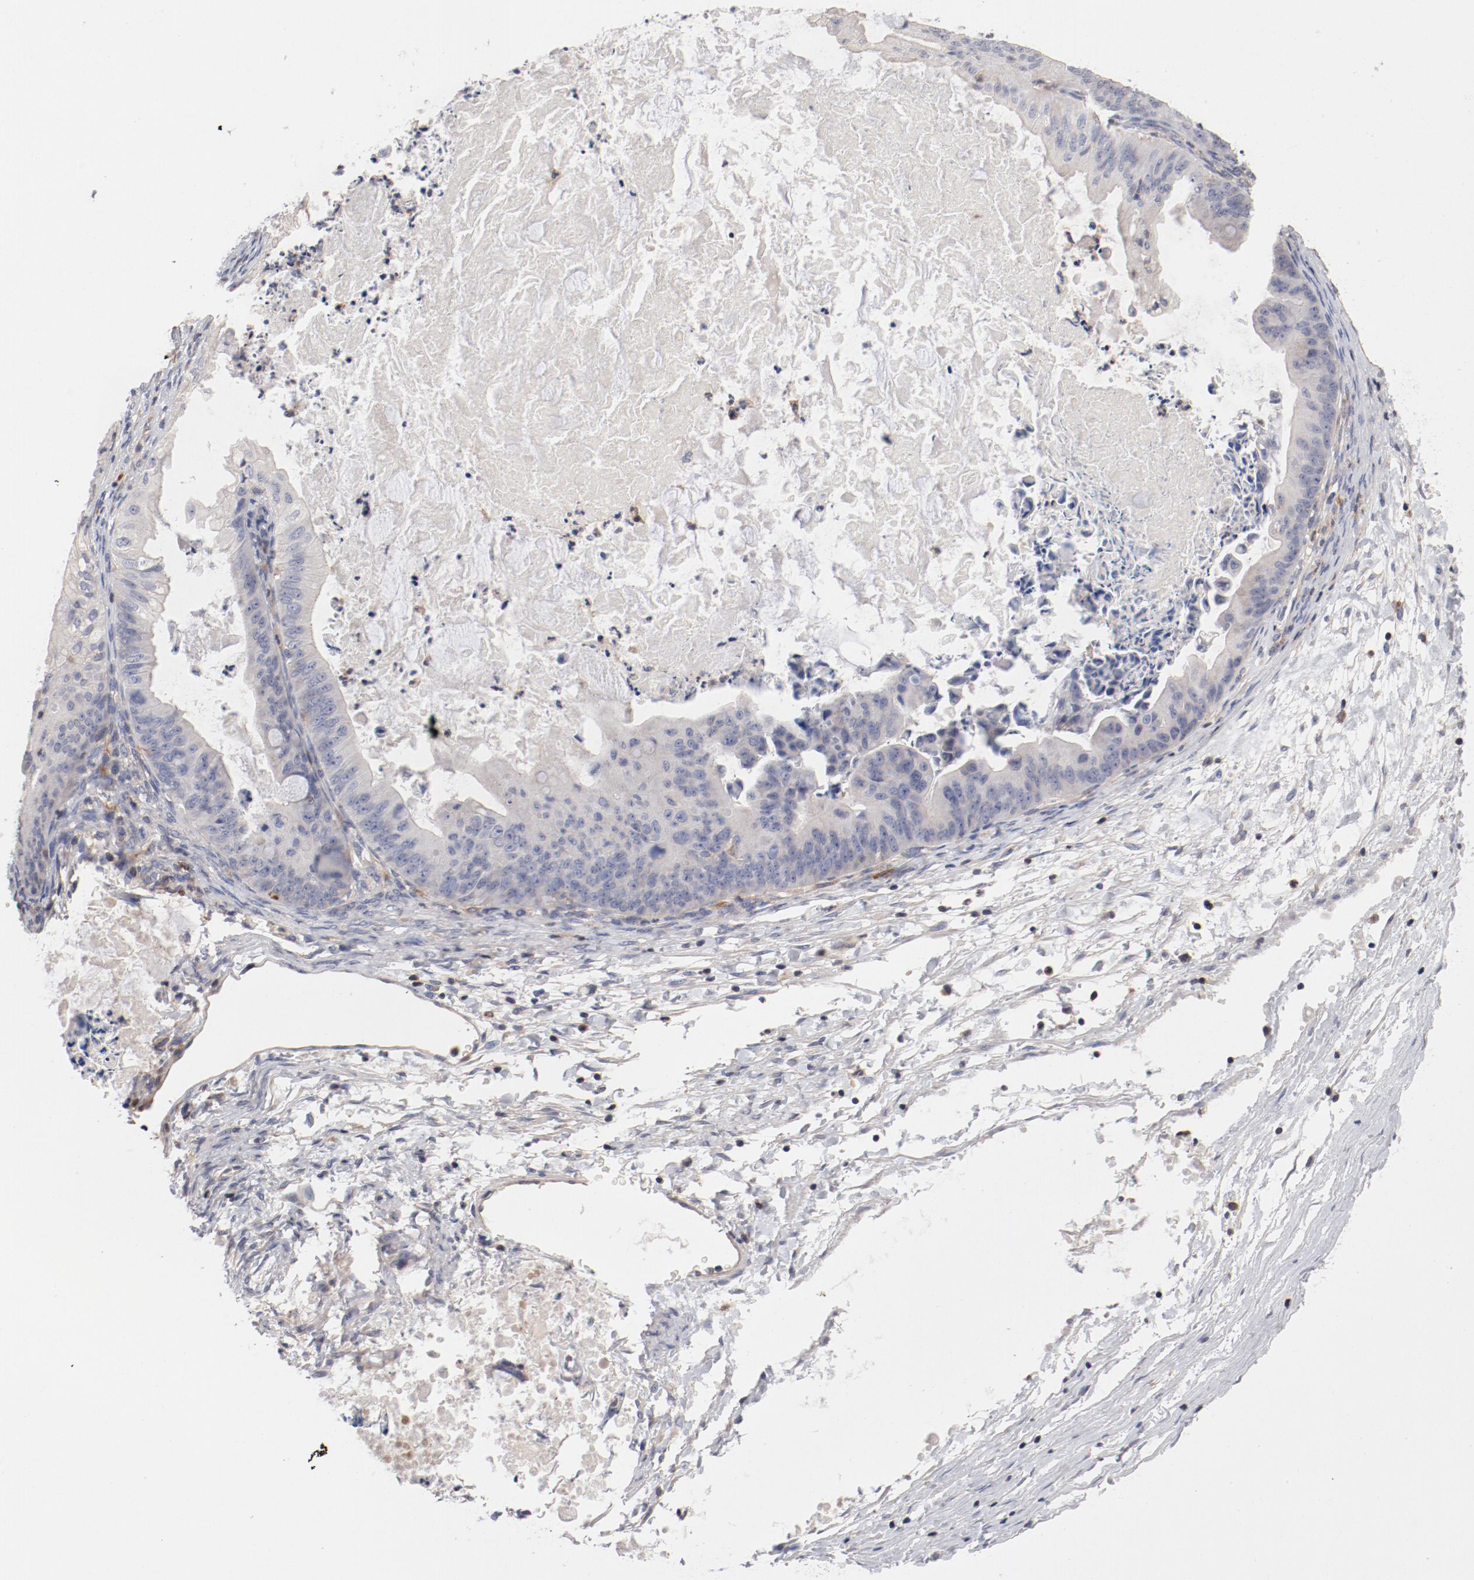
{"staining": {"intensity": "negative", "quantity": "none", "location": "none"}, "tissue": "ovarian cancer", "cell_type": "Tumor cells", "image_type": "cancer", "snomed": [{"axis": "morphology", "description": "Cystadenocarcinoma, mucinous, NOS"}, {"axis": "topography", "description": "Ovary"}], "caption": "Immunohistochemical staining of mucinous cystadenocarcinoma (ovarian) demonstrates no significant staining in tumor cells.", "gene": "CBL", "patient": {"sex": "female", "age": 37}}